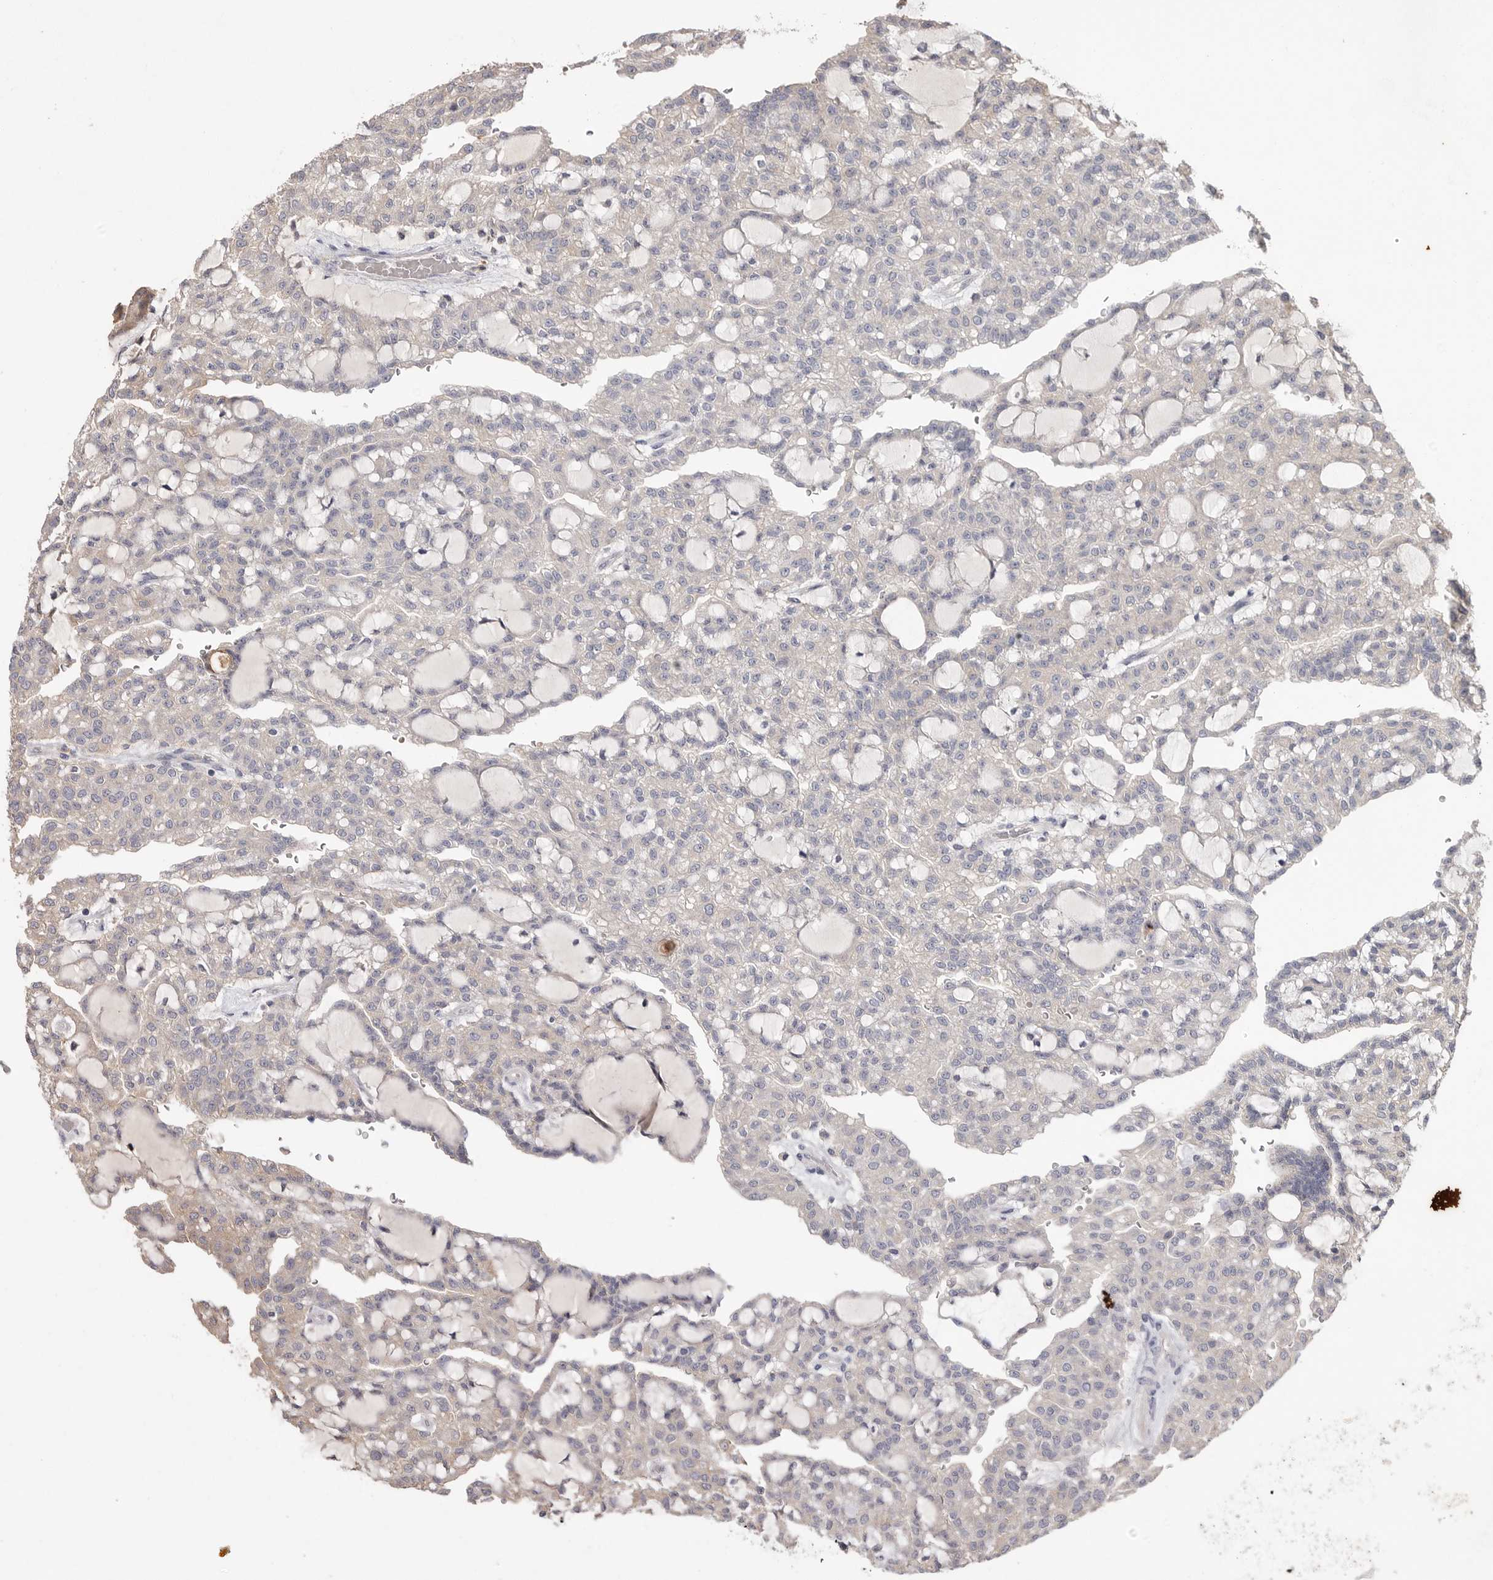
{"staining": {"intensity": "negative", "quantity": "none", "location": "none"}, "tissue": "renal cancer", "cell_type": "Tumor cells", "image_type": "cancer", "snomed": [{"axis": "morphology", "description": "Adenocarcinoma, NOS"}, {"axis": "topography", "description": "Kidney"}], "caption": "Immunohistochemistry of adenocarcinoma (renal) shows no positivity in tumor cells.", "gene": "VN1R4", "patient": {"sex": "male", "age": 63}}